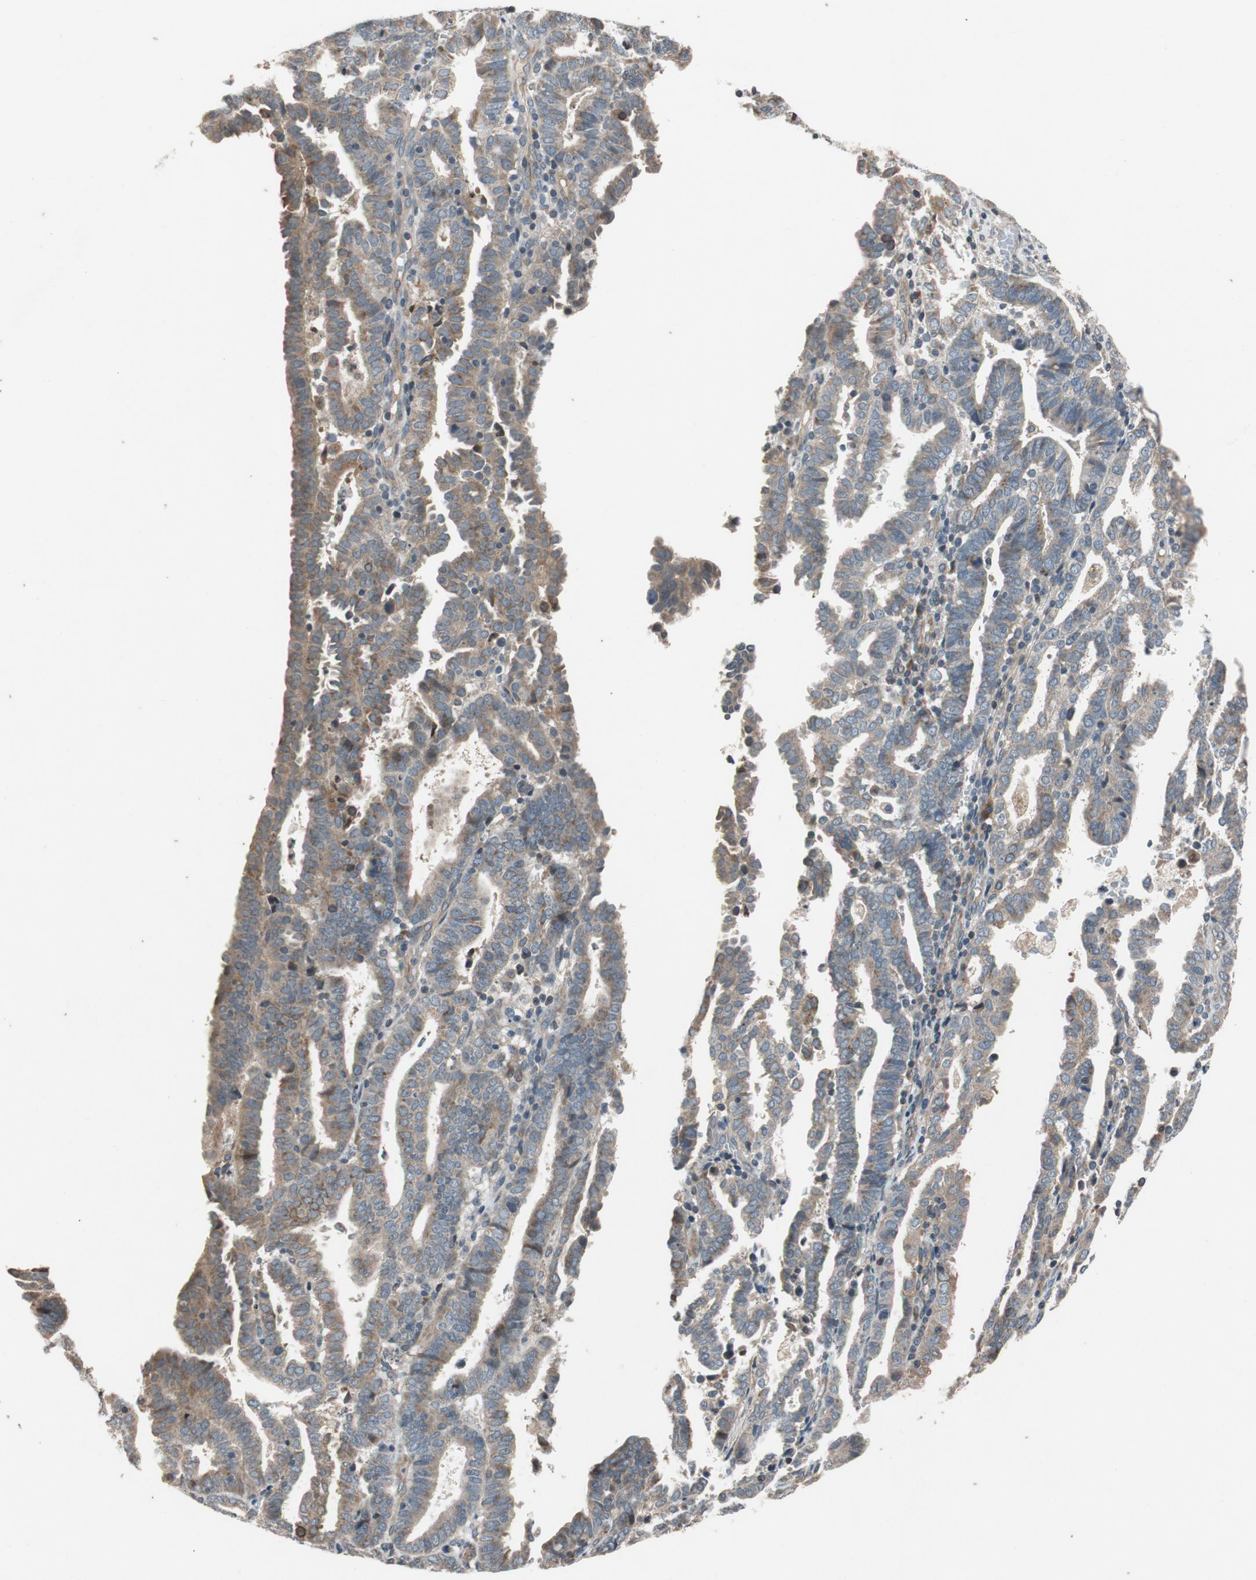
{"staining": {"intensity": "moderate", "quantity": ">75%", "location": "cytoplasmic/membranous"}, "tissue": "endometrial cancer", "cell_type": "Tumor cells", "image_type": "cancer", "snomed": [{"axis": "morphology", "description": "Adenocarcinoma, NOS"}, {"axis": "topography", "description": "Uterus"}], "caption": "High-magnification brightfield microscopy of adenocarcinoma (endometrial) stained with DAB (brown) and counterstained with hematoxylin (blue). tumor cells exhibit moderate cytoplasmic/membranous expression is seen in about>75% of cells.", "gene": "ATP2C1", "patient": {"sex": "female", "age": 83}}